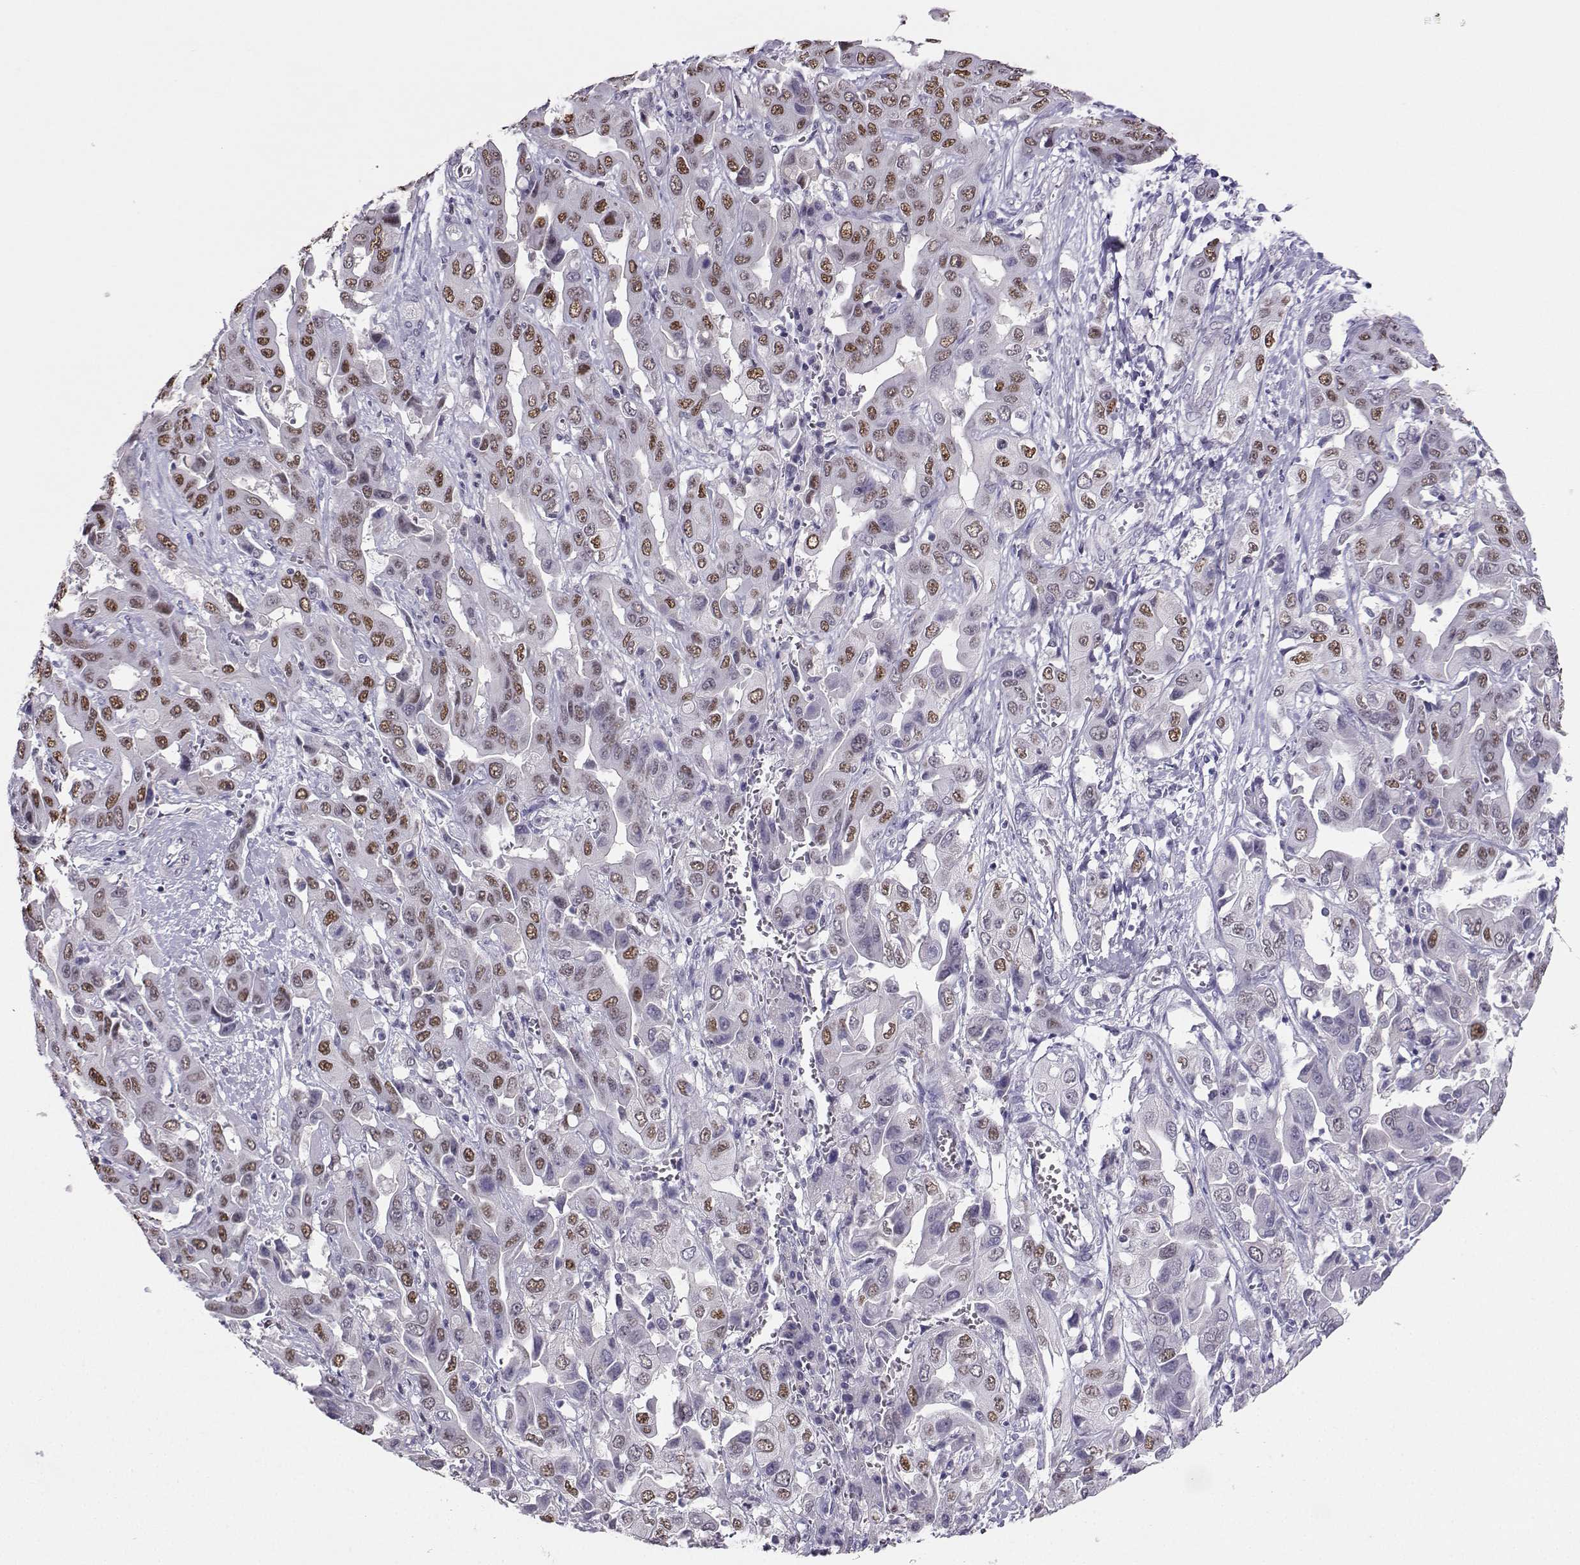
{"staining": {"intensity": "strong", "quantity": "25%-75%", "location": "nuclear"}, "tissue": "liver cancer", "cell_type": "Tumor cells", "image_type": "cancer", "snomed": [{"axis": "morphology", "description": "Cholangiocarcinoma"}, {"axis": "topography", "description": "Liver"}], "caption": "A high-resolution photomicrograph shows IHC staining of liver cholangiocarcinoma, which shows strong nuclear positivity in approximately 25%-75% of tumor cells. (DAB (3,3'-diaminobenzidine) IHC, brown staining for protein, blue staining for nuclei).", "gene": "TEDC2", "patient": {"sex": "female", "age": 52}}